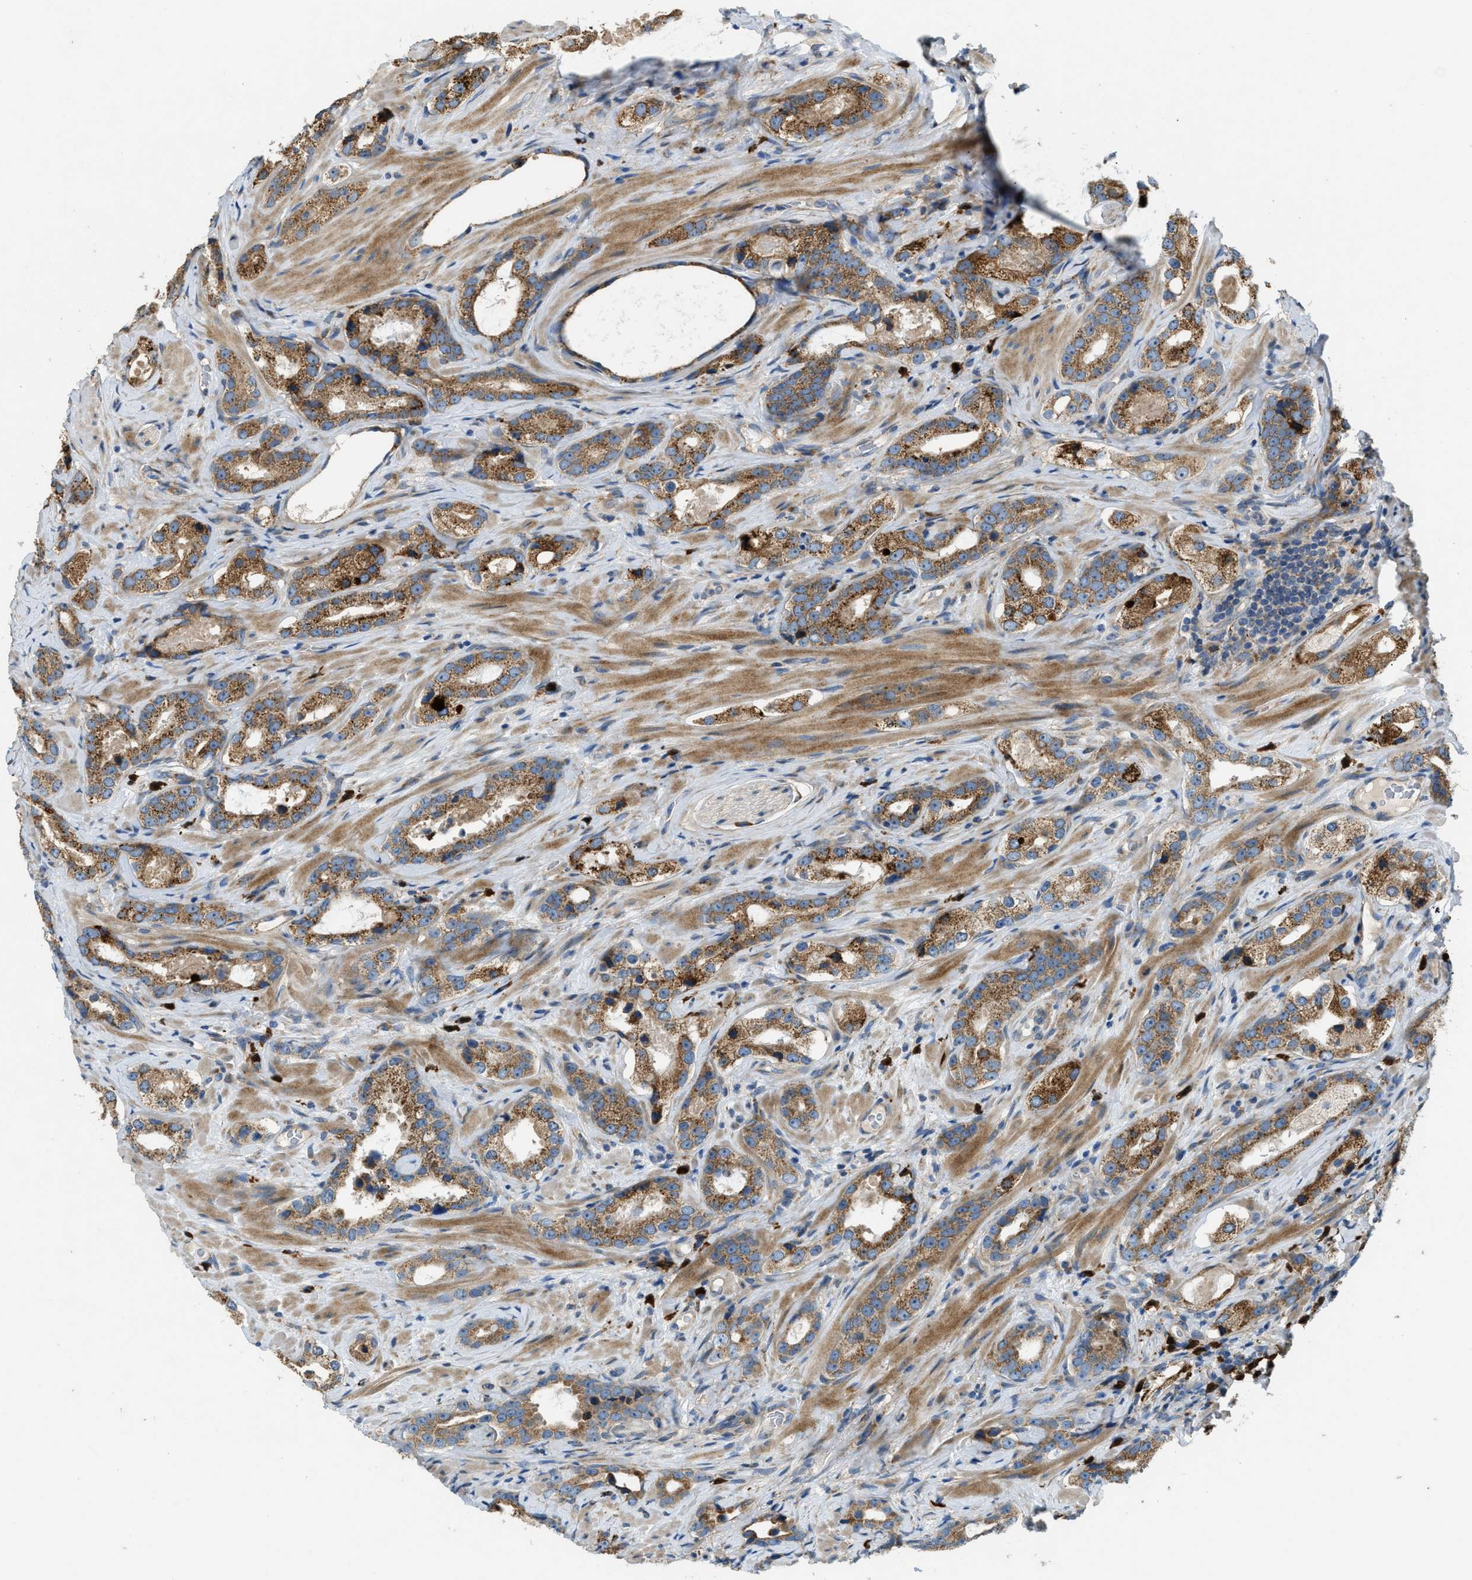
{"staining": {"intensity": "strong", "quantity": "25%-75%", "location": "cytoplasmic/membranous"}, "tissue": "prostate cancer", "cell_type": "Tumor cells", "image_type": "cancer", "snomed": [{"axis": "morphology", "description": "Adenocarcinoma, High grade"}, {"axis": "topography", "description": "Prostate"}], "caption": "Prostate cancer (adenocarcinoma (high-grade)) was stained to show a protein in brown. There is high levels of strong cytoplasmic/membranous positivity in approximately 25%-75% of tumor cells.", "gene": "TMEM68", "patient": {"sex": "male", "age": 63}}